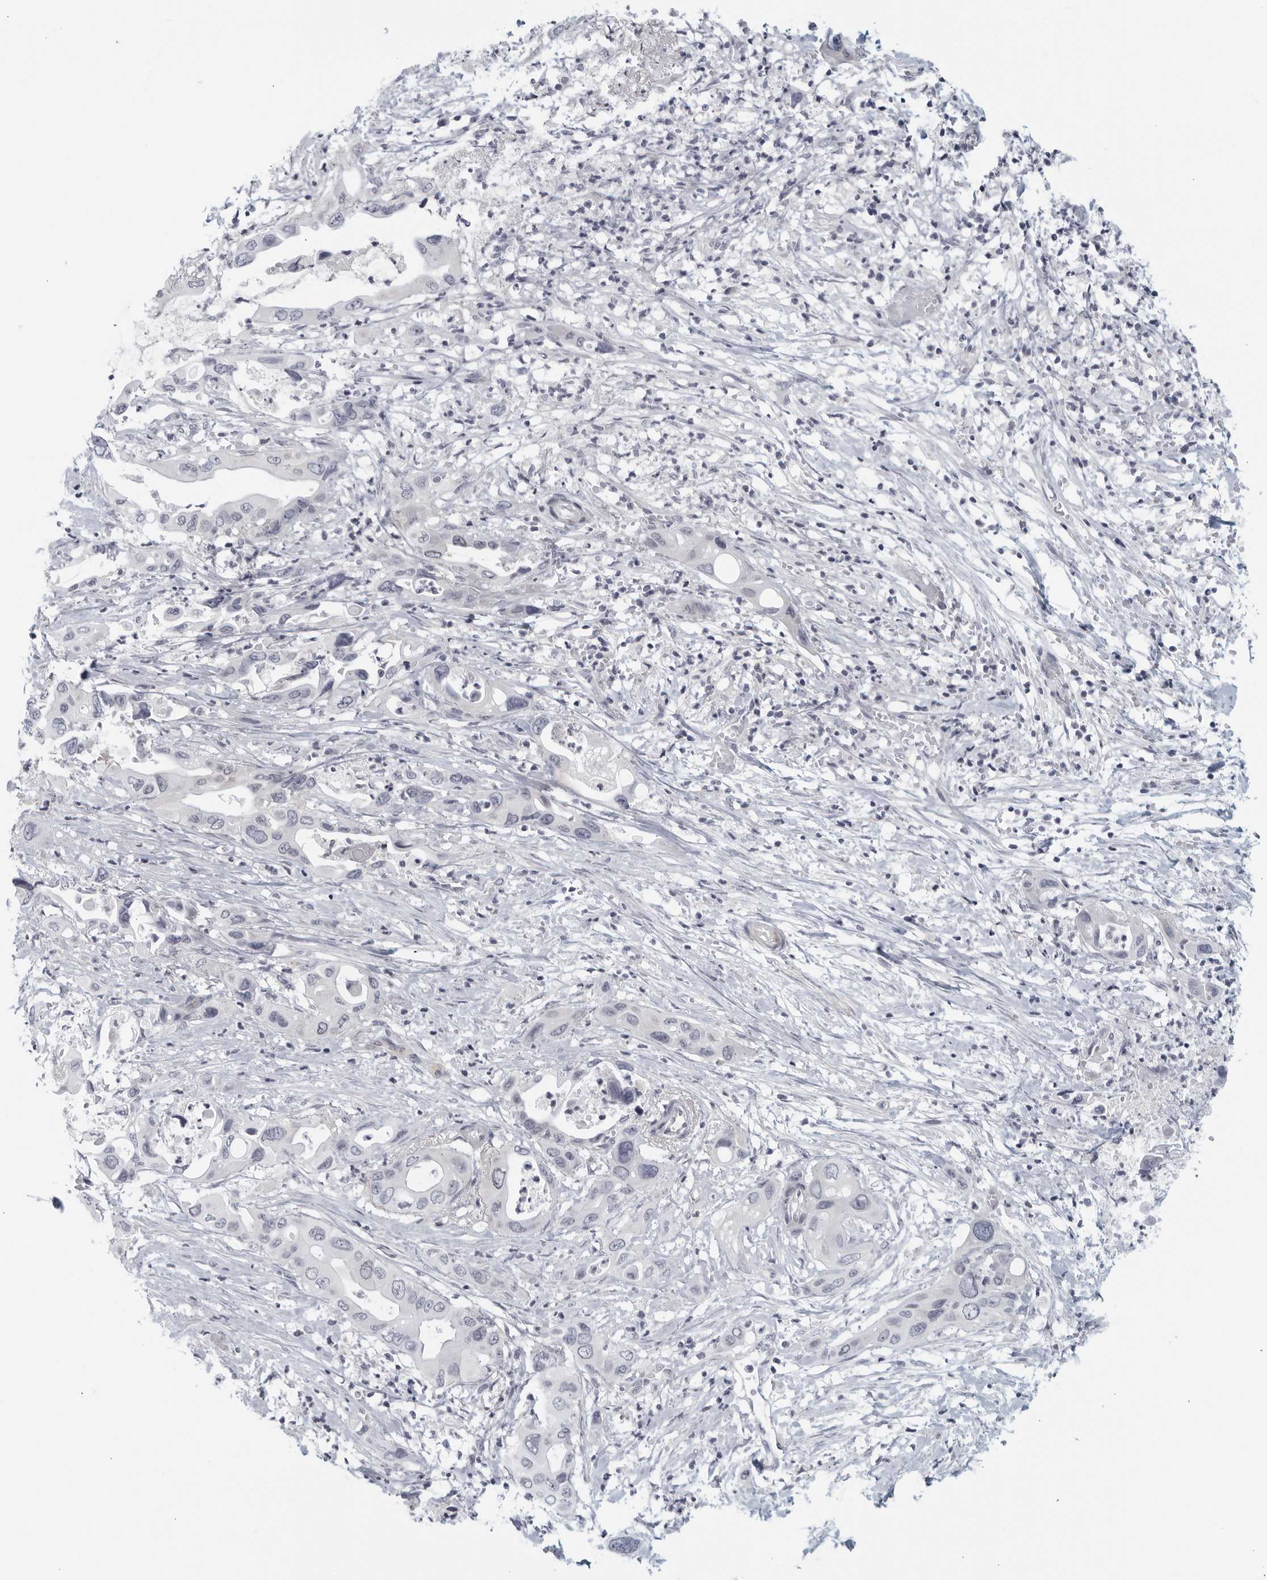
{"staining": {"intensity": "negative", "quantity": "none", "location": "none"}, "tissue": "pancreatic cancer", "cell_type": "Tumor cells", "image_type": "cancer", "snomed": [{"axis": "morphology", "description": "Adenocarcinoma, NOS"}, {"axis": "topography", "description": "Pancreas"}], "caption": "IHC photomicrograph of neoplastic tissue: human pancreatic cancer stained with DAB (3,3'-diaminobenzidine) reveals no significant protein staining in tumor cells.", "gene": "MATN1", "patient": {"sex": "male", "age": 66}}